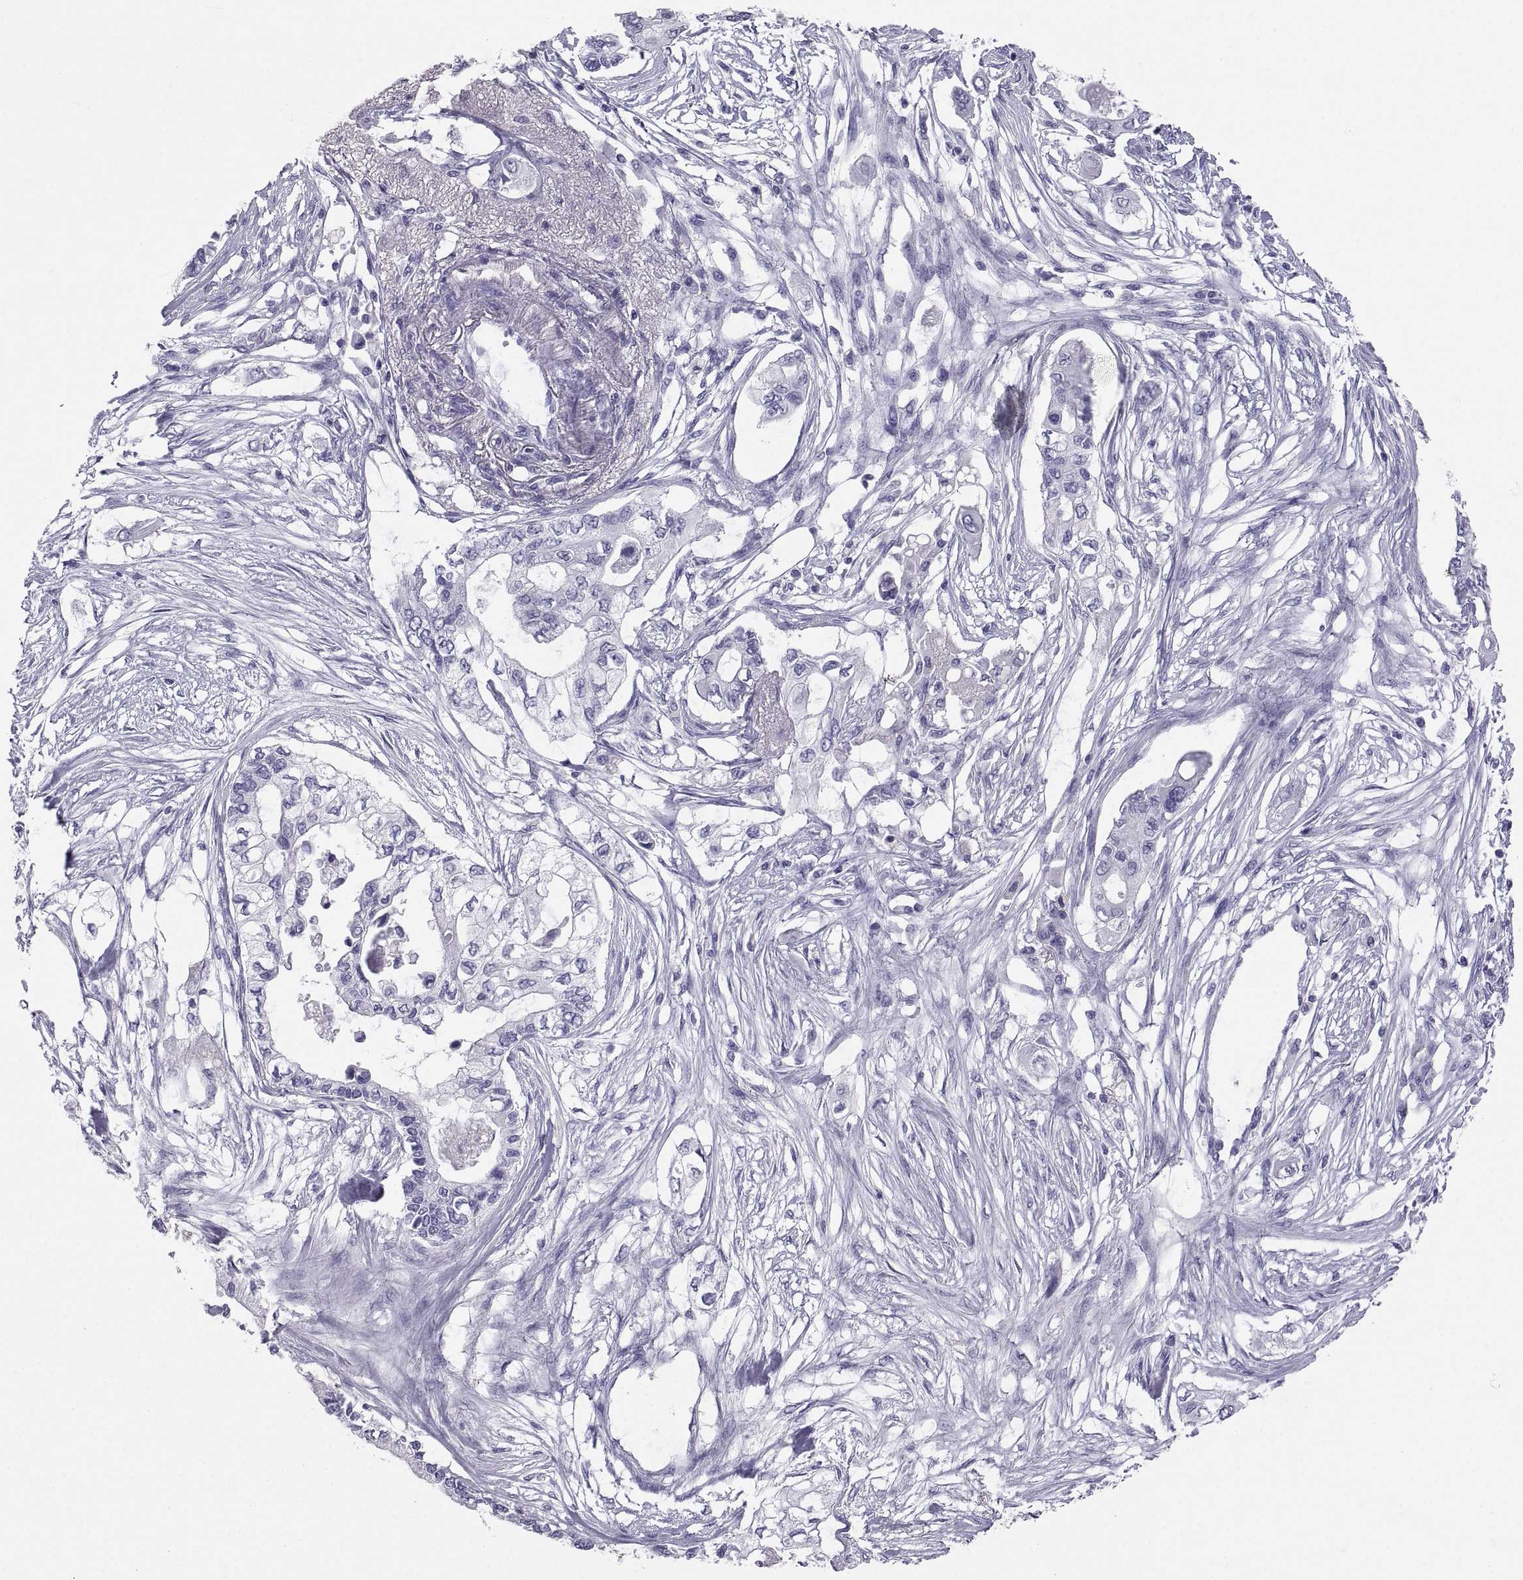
{"staining": {"intensity": "negative", "quantity": "none", "location": "none"}, "tissue": "pancreatic cancer", "cell_type": "Tumor cells", "image_type": "cancer", "snomed": [{"axis": "morphology", "description": "Adenocarcinoma, NOS"}, {"axis": "topography", "description": "Pancreas"}], "caption": "Micrograph shows no protein staining in tumor cells of pancreatic cancer (adenocarcinoma) tissue.", "gene": "PCSK1N", "patient": {"sex": "female", "age": 63}}